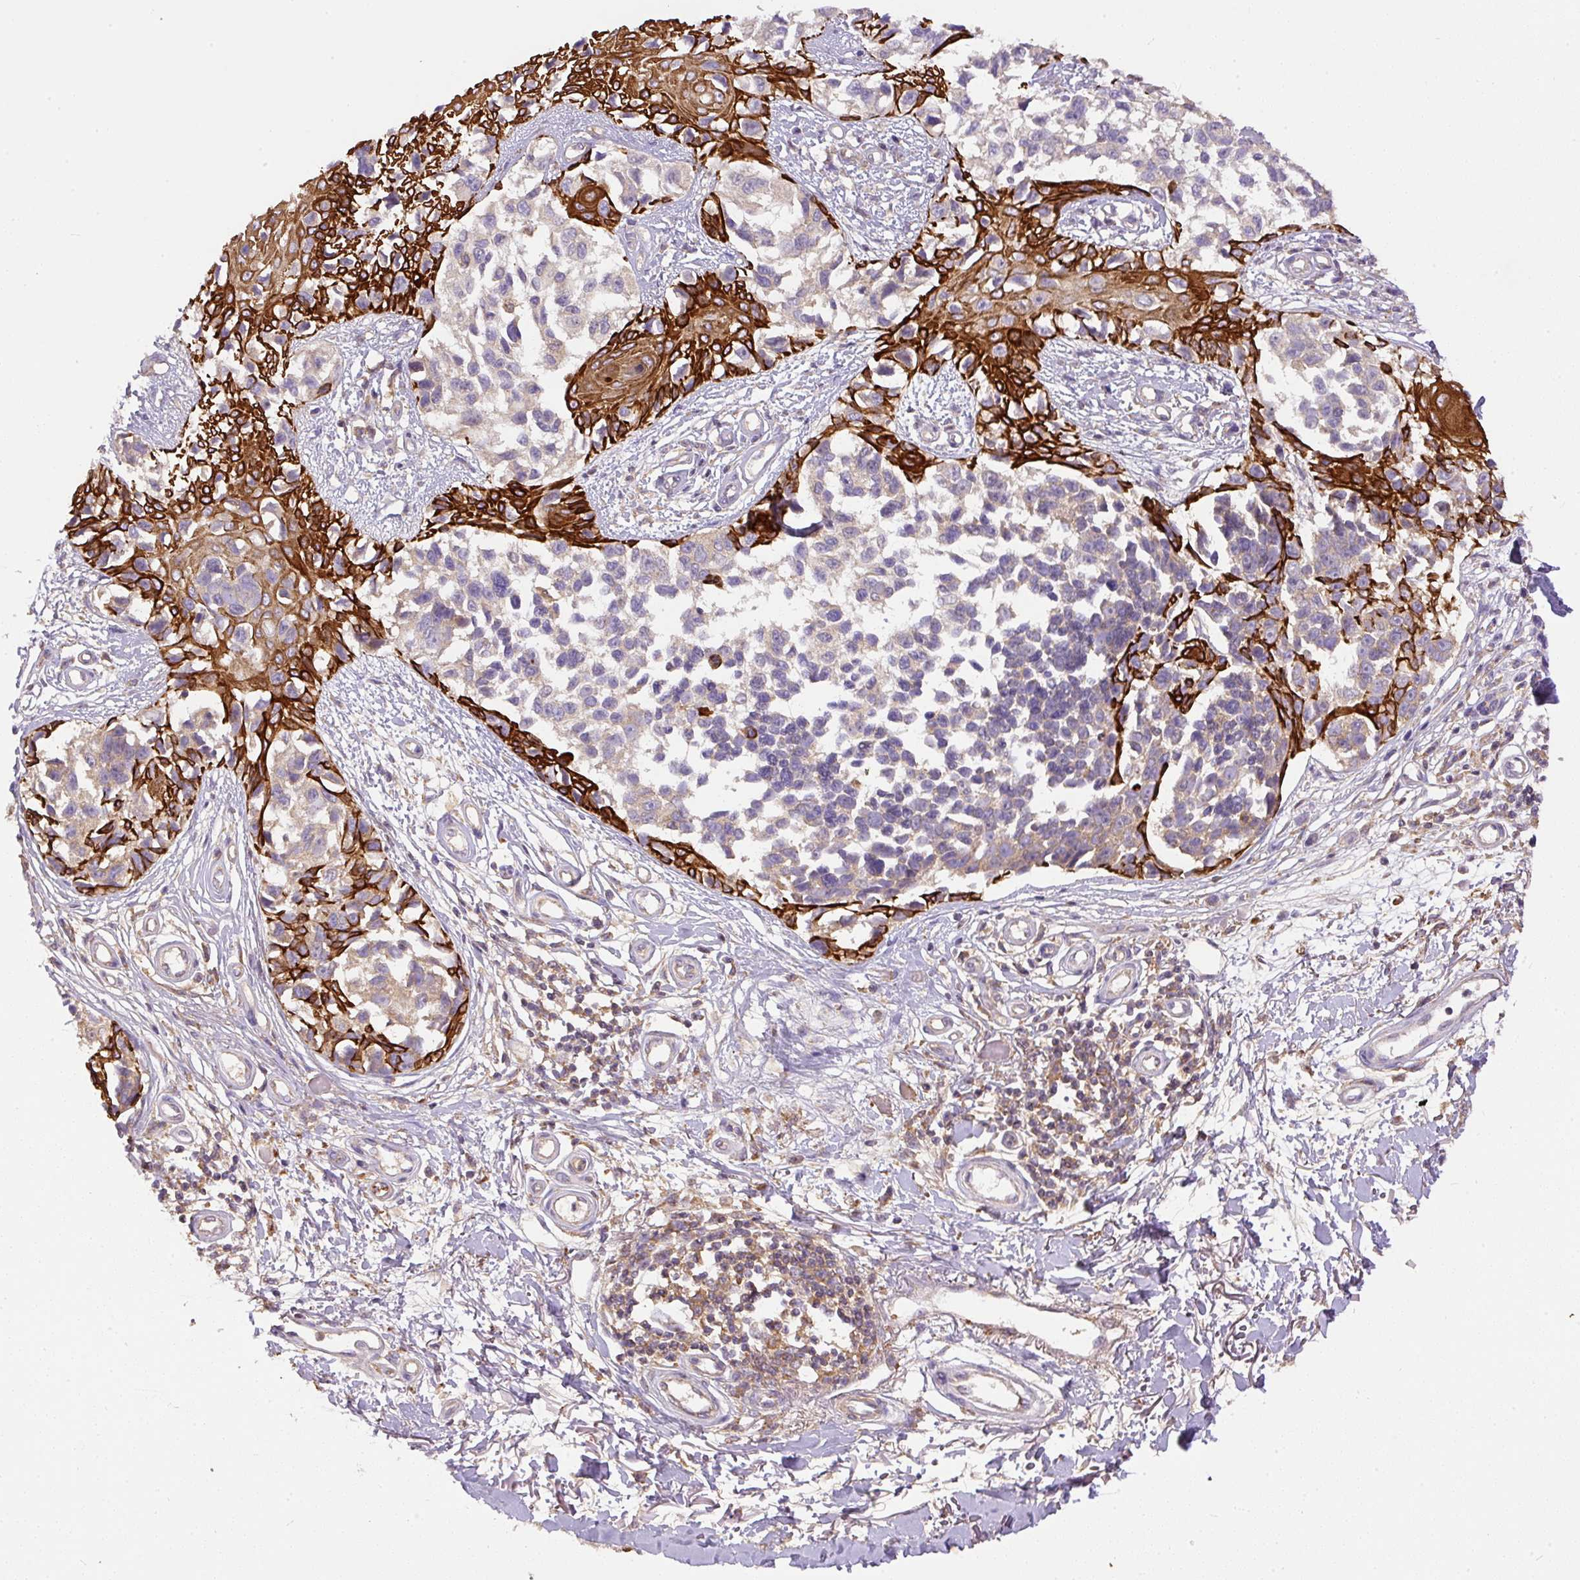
{"staining": {"intensity": "strong", "quantity": "<25%", "location": "cytoplasmic/membranous"}, "tissue": "melanoma", "cell_type": "Tumor cells", "image_type": "cancer", "snomed": [{"axis": "morphology", "description": "Malignant melanoma, NOS"}, {"axis": "topography", "description": "Skin"}], "caption": "Melanoma stained with IHC shows strong cytoplasmic/membranous expression in approximately <25% of tumor cells.", "gene": "DAPK1", "patient": {"sex": "male", "age": 73}}